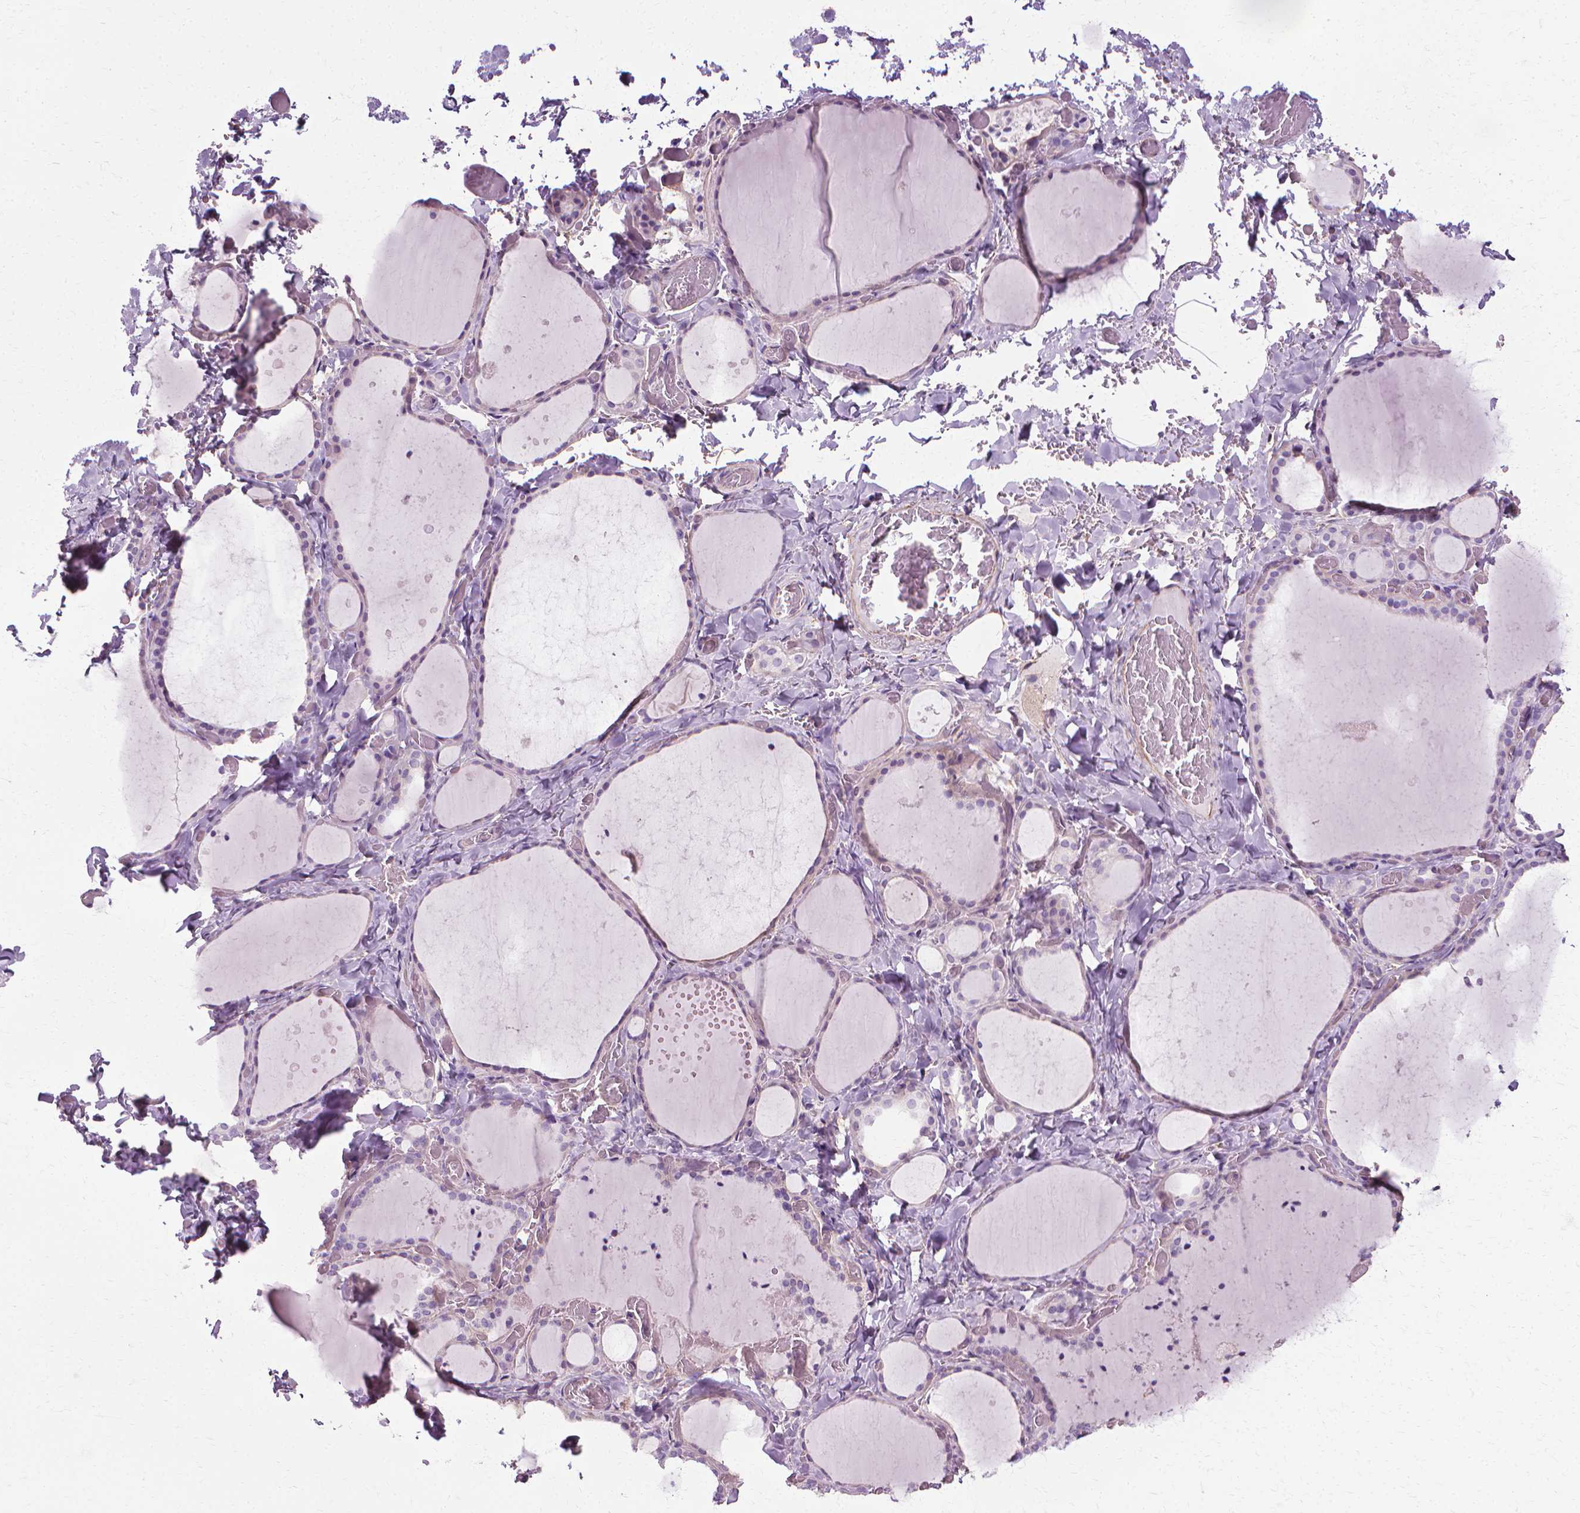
{"staining": {"intensity": "negative", "quantity": "none", "location": "none"}, "tissue": "thyroid gland", "cell_type": "Glandular cells", "image_type": "normal", "snomed": [{"axis": "morphology", "description": "Normal tissue, NOS"}, {"axis": "topography", "description": "Thyroid gland"}], "caption": "Immunohistochemistry image of normal human thyroid gland stained for a protein (brown), which displays no positivity in glandular cells.", "gene": "CFAP157", "patient": {"sex": "female", "age": 36}}